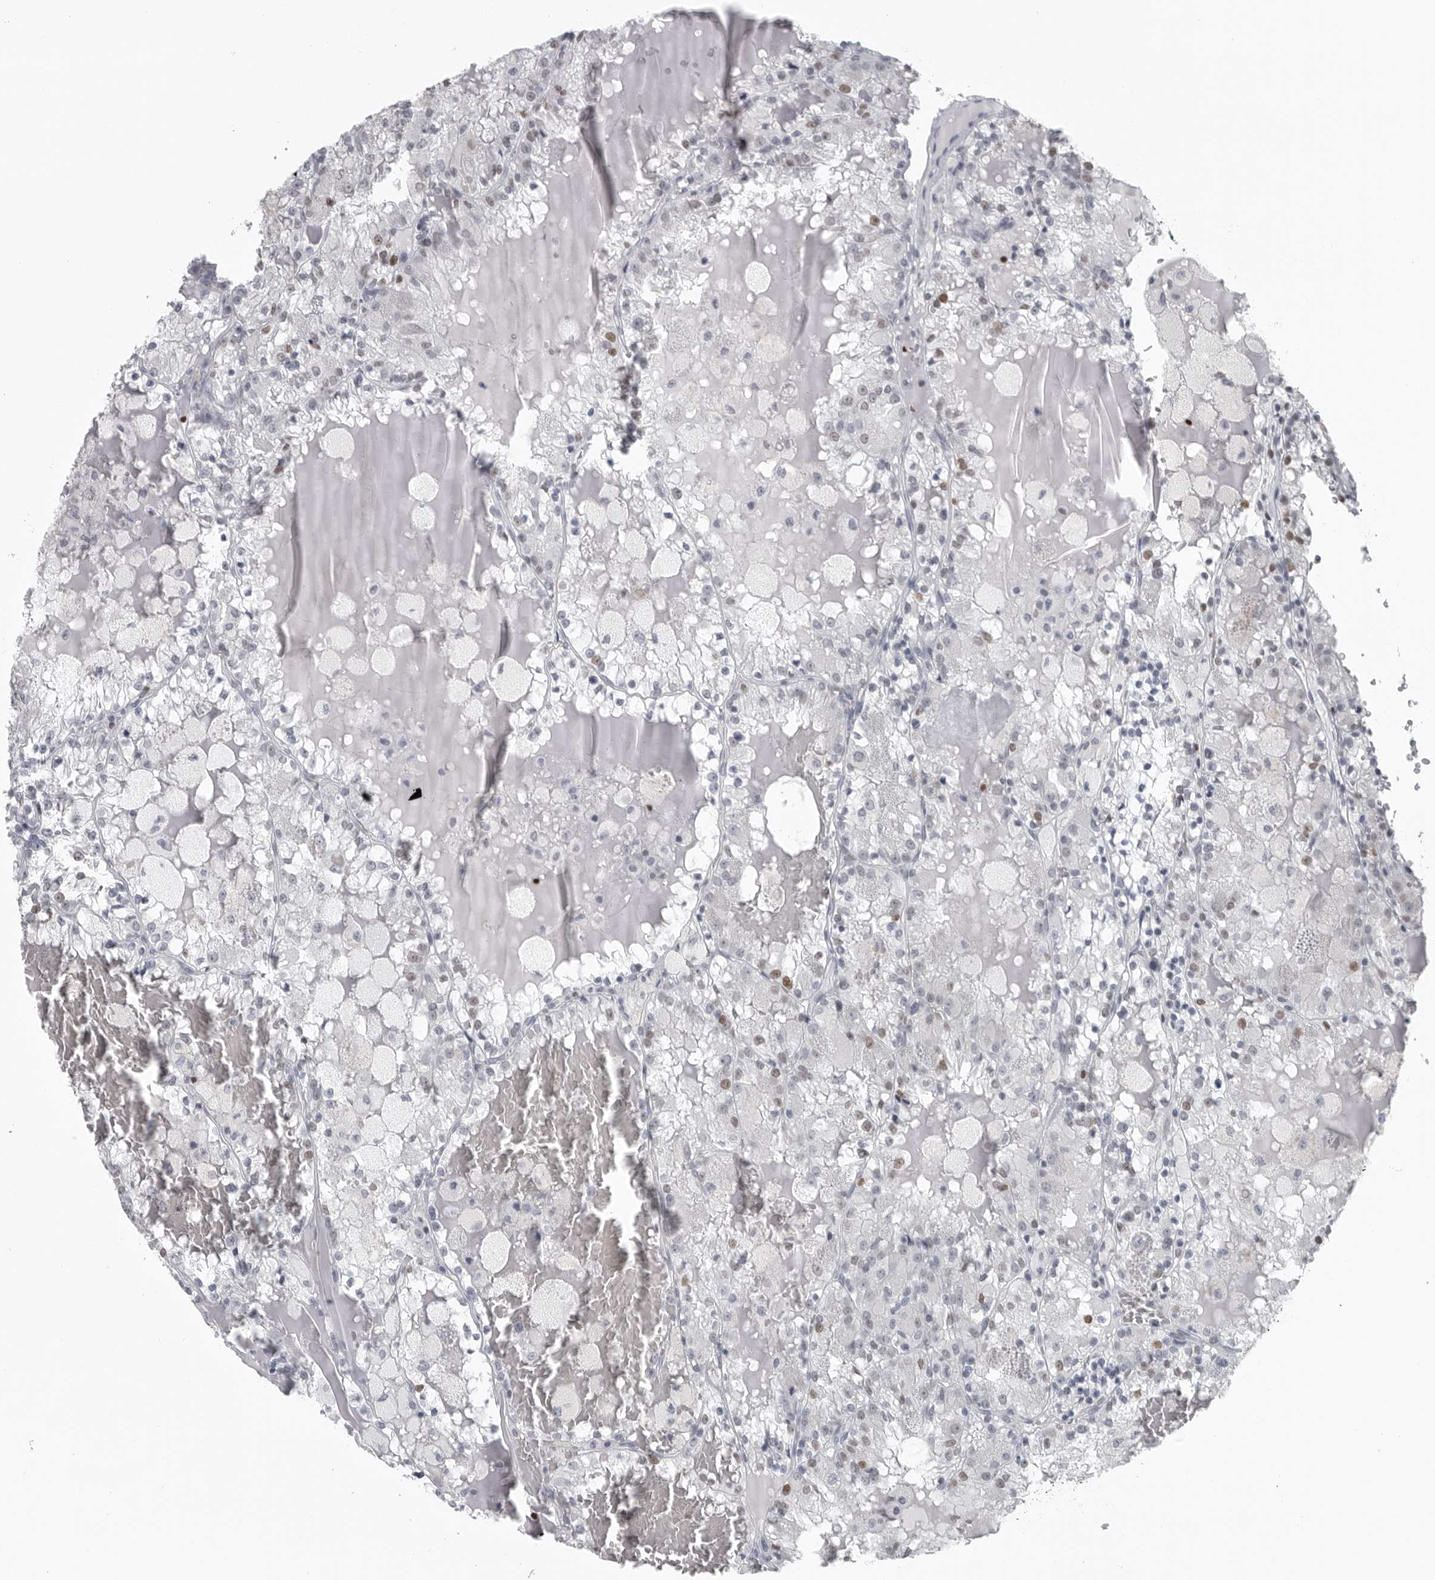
{"staining": {"intensity": "weak", "quantity": "<25%", "location": "nuclear"}, "tissue": "renal cancer", "cell_type": "Tumor cells", "image_type": "cancer", "snomed": [{"axis": "morphology", "description": "Adenocarcinoma, NOS"}, {"axis": "topography", "description": "Kidney"}], "caption": "An image of human adenocarcinoma (renal) is negative for staining in tumor cells.", "gene": "SATB2", "patient": {"sex": "female", "age": 56}}